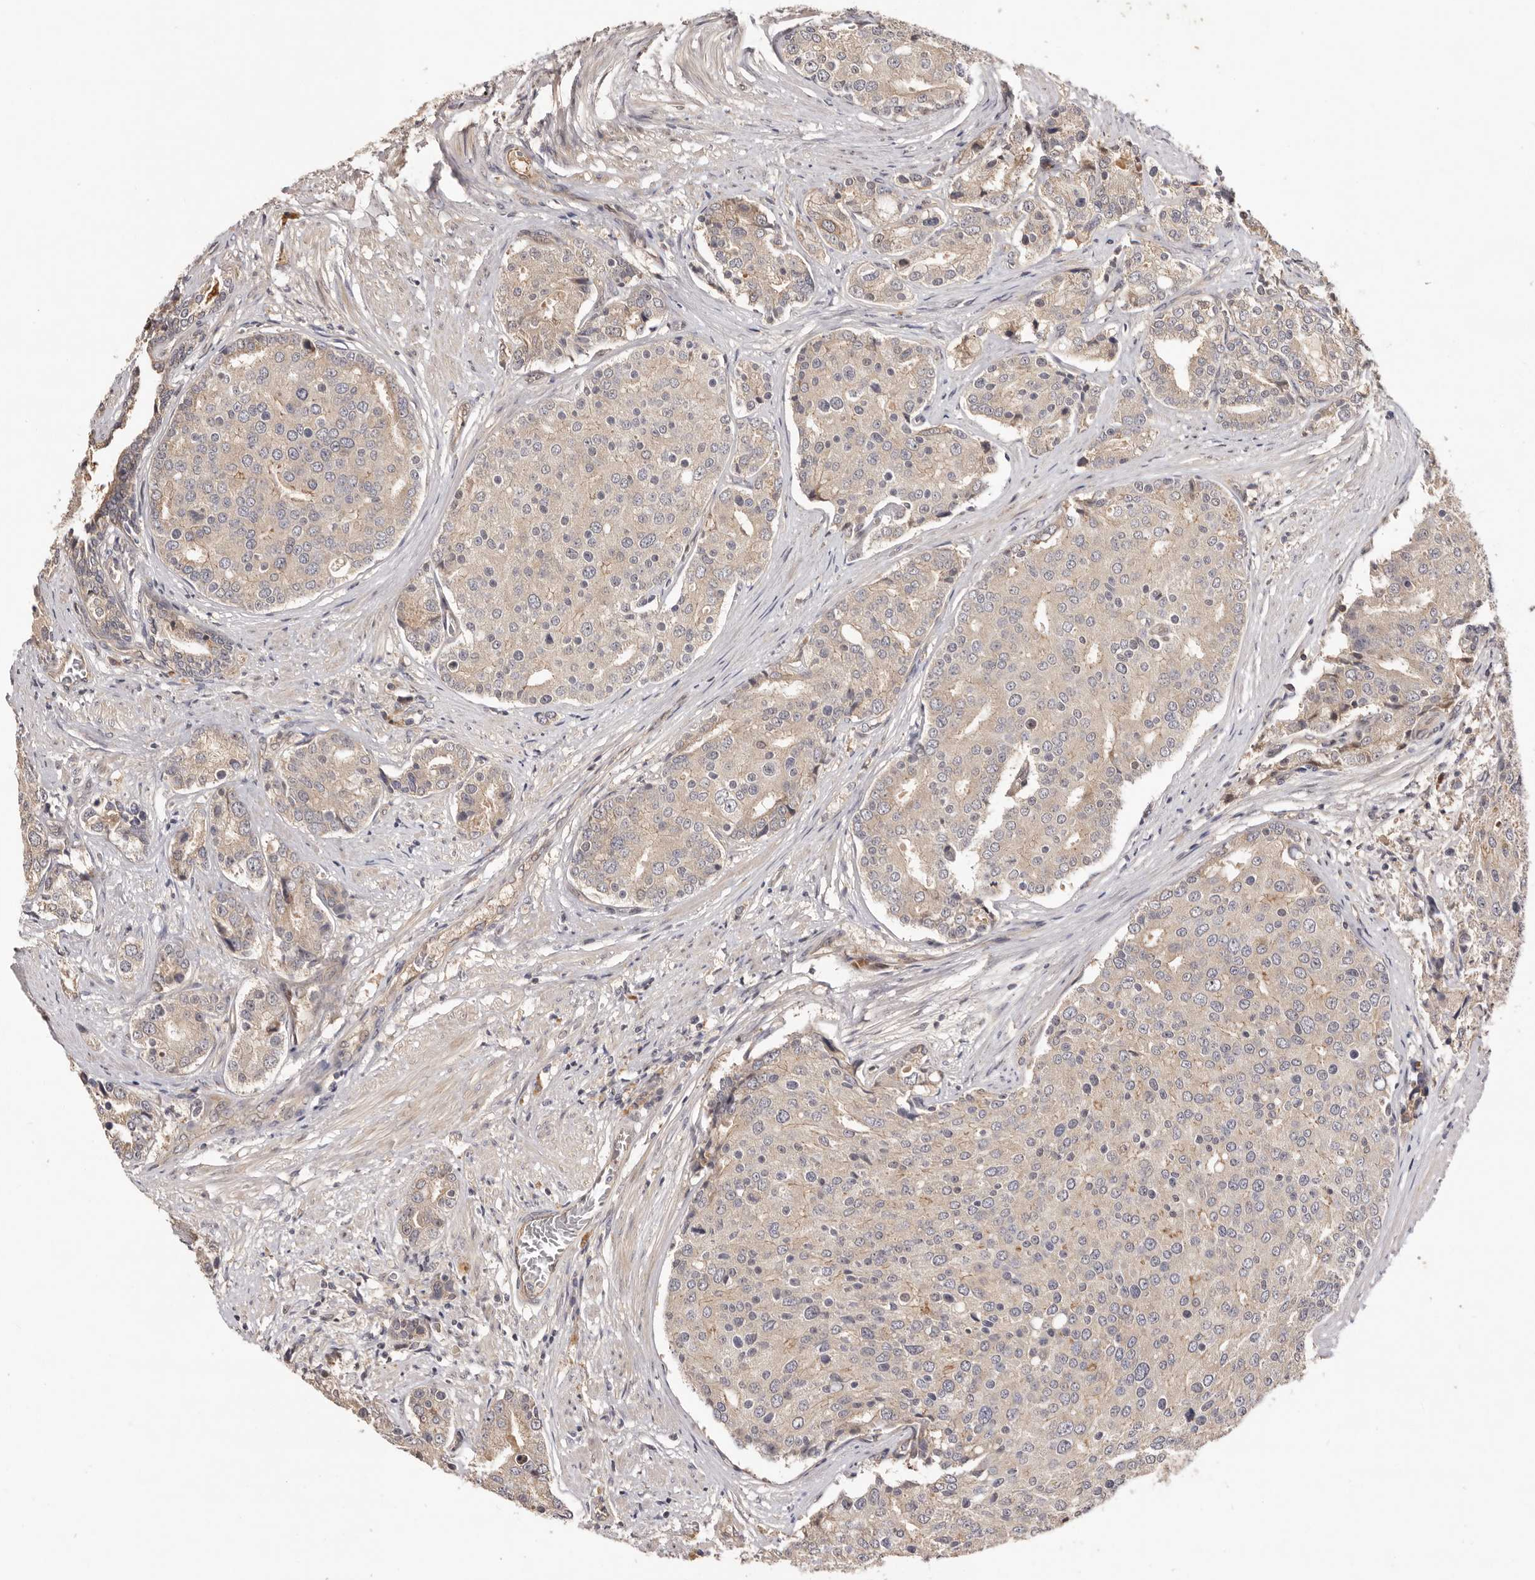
{"staining": {"intensity": "negative", "quantity": "none", "location": "none"}, "tissue": "prostate cancer", "cell_type": "Tumor cells", "image_type": "cancer", "snomed": [{"axis": "morphology", "description": "Adenocarcinoma, High grade"}, {"axis": "topography", "description": "Prostate"}], "caption": "Tumor cells are negative for protein expression in human prostate adenocarcinoma (high-grade).", "gene": "DOP1A", "patient": {"sex": "male", "age": 50}}